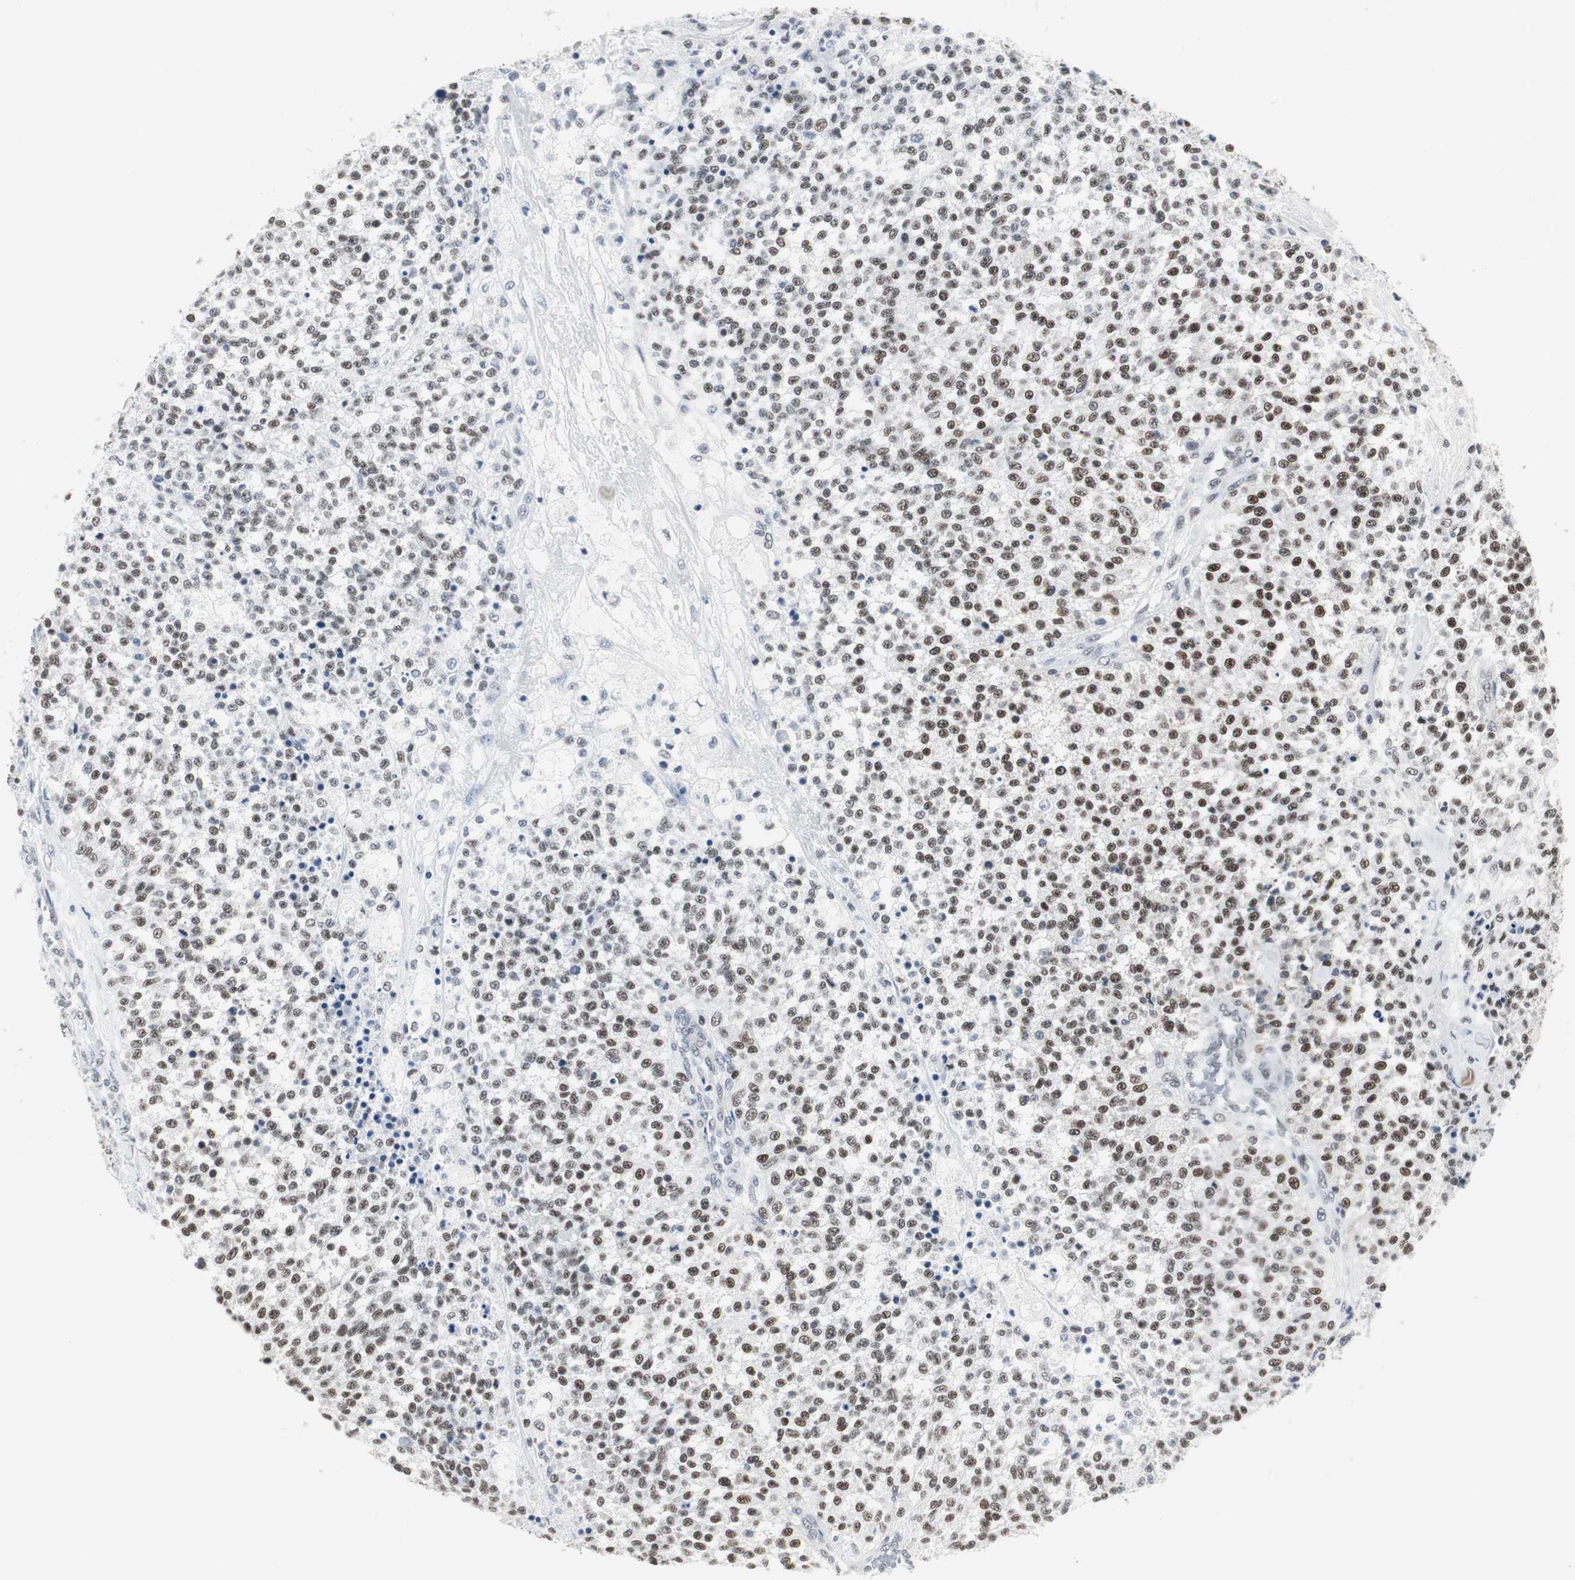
{"staining": {"intensity": "moderate", "quantity": ">75%", "location": "nuclear"}, "tissue": "testis cancer", "cell_type": "Tumor cells", "image_type": "cancer", "snomed": [{"axis": "morphology", "description": "Seminoma, NOS"}, {"axis": "topography", "description": "Testis"}], "caption": "High-power microscopy captured an IHC micrograph of testis cancer (seminoma), revealing moderate nuclear expression in approximately >75% of tumor cells.", "gene": "RAD9A", "patient": {"sex": "male", "age": 59}}